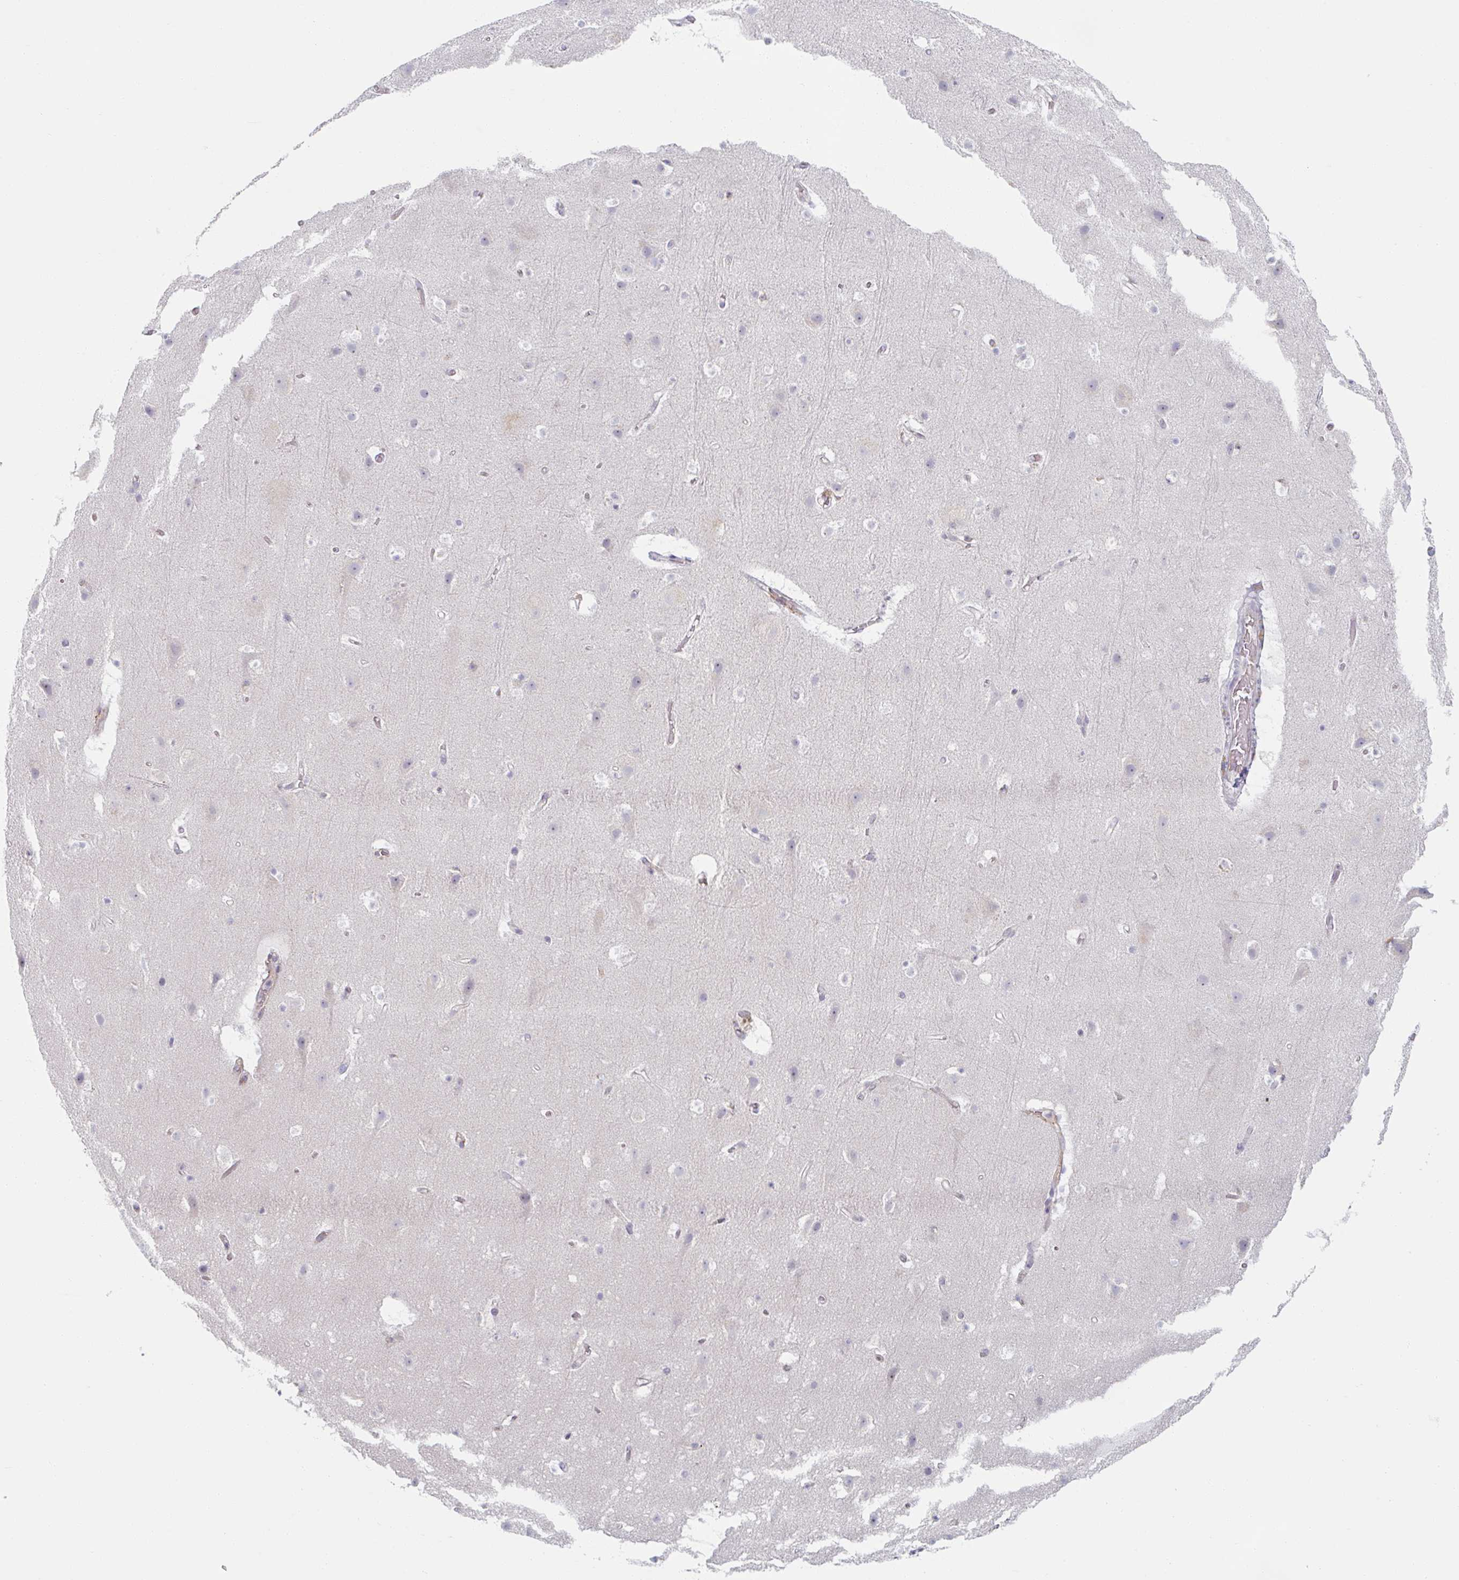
{"staining": {"intensity": "negative", "quantity": "none", "location": "none"}, "tissue": "cerebral cortex", "cell_type": "Endothelial cells", "image_type": "normal", "snomed": [{"axis": "morphology", "description": "Normal tissue, NOS"}, {"axis": "topography", "description": "Cerebral cortex"}], "caption": "Cerebral cortex stained for a protein using immunohistochemistry (IHC) shows no positivity endothelial cells.", "gene": "TRAPPC10", "patient": {"sex": "female", "age": 42}}